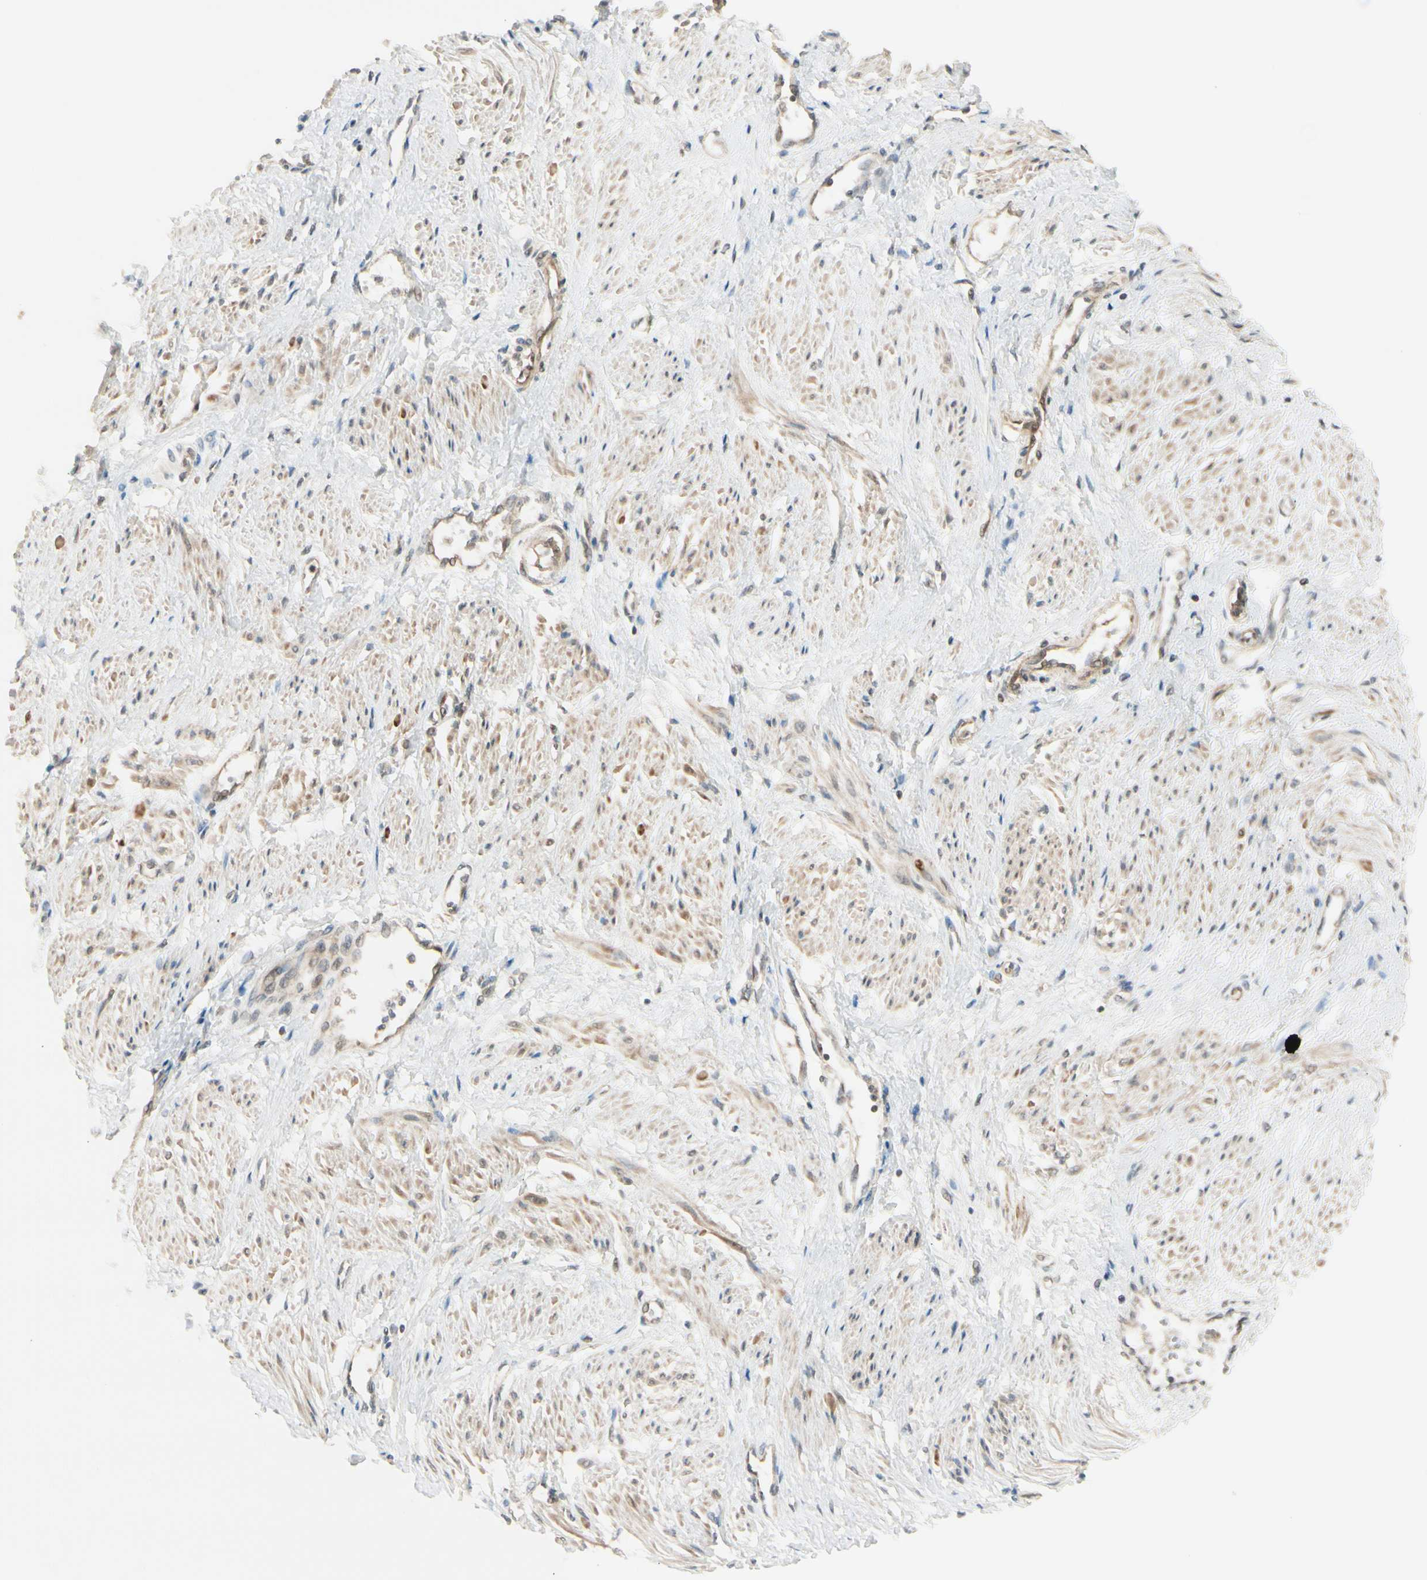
{"staining": {"intensity": "weak", "quantity": "25%-75%", "location": "cytoplasmic/membranous"}, "tissue": "smooth muscle", "cell_type": "Smooth muscle cells", "image_type": "normal", "snomed": [{"axis": "morphology", "description": "Normal tissue, NOS"}, {"axis": "topography", "description": "Smooth muscle"}, {"axis": "topography", "description": "Uterus"}], "caption": "Immunohistochemistry of normal smooth muscle exhibits low levels of weak cytoplasmic/membranous expression in about 25%-75% of smooth muscle cells.", "gene": "FGF10", "patient": {"sex": "female", "age": 39}}